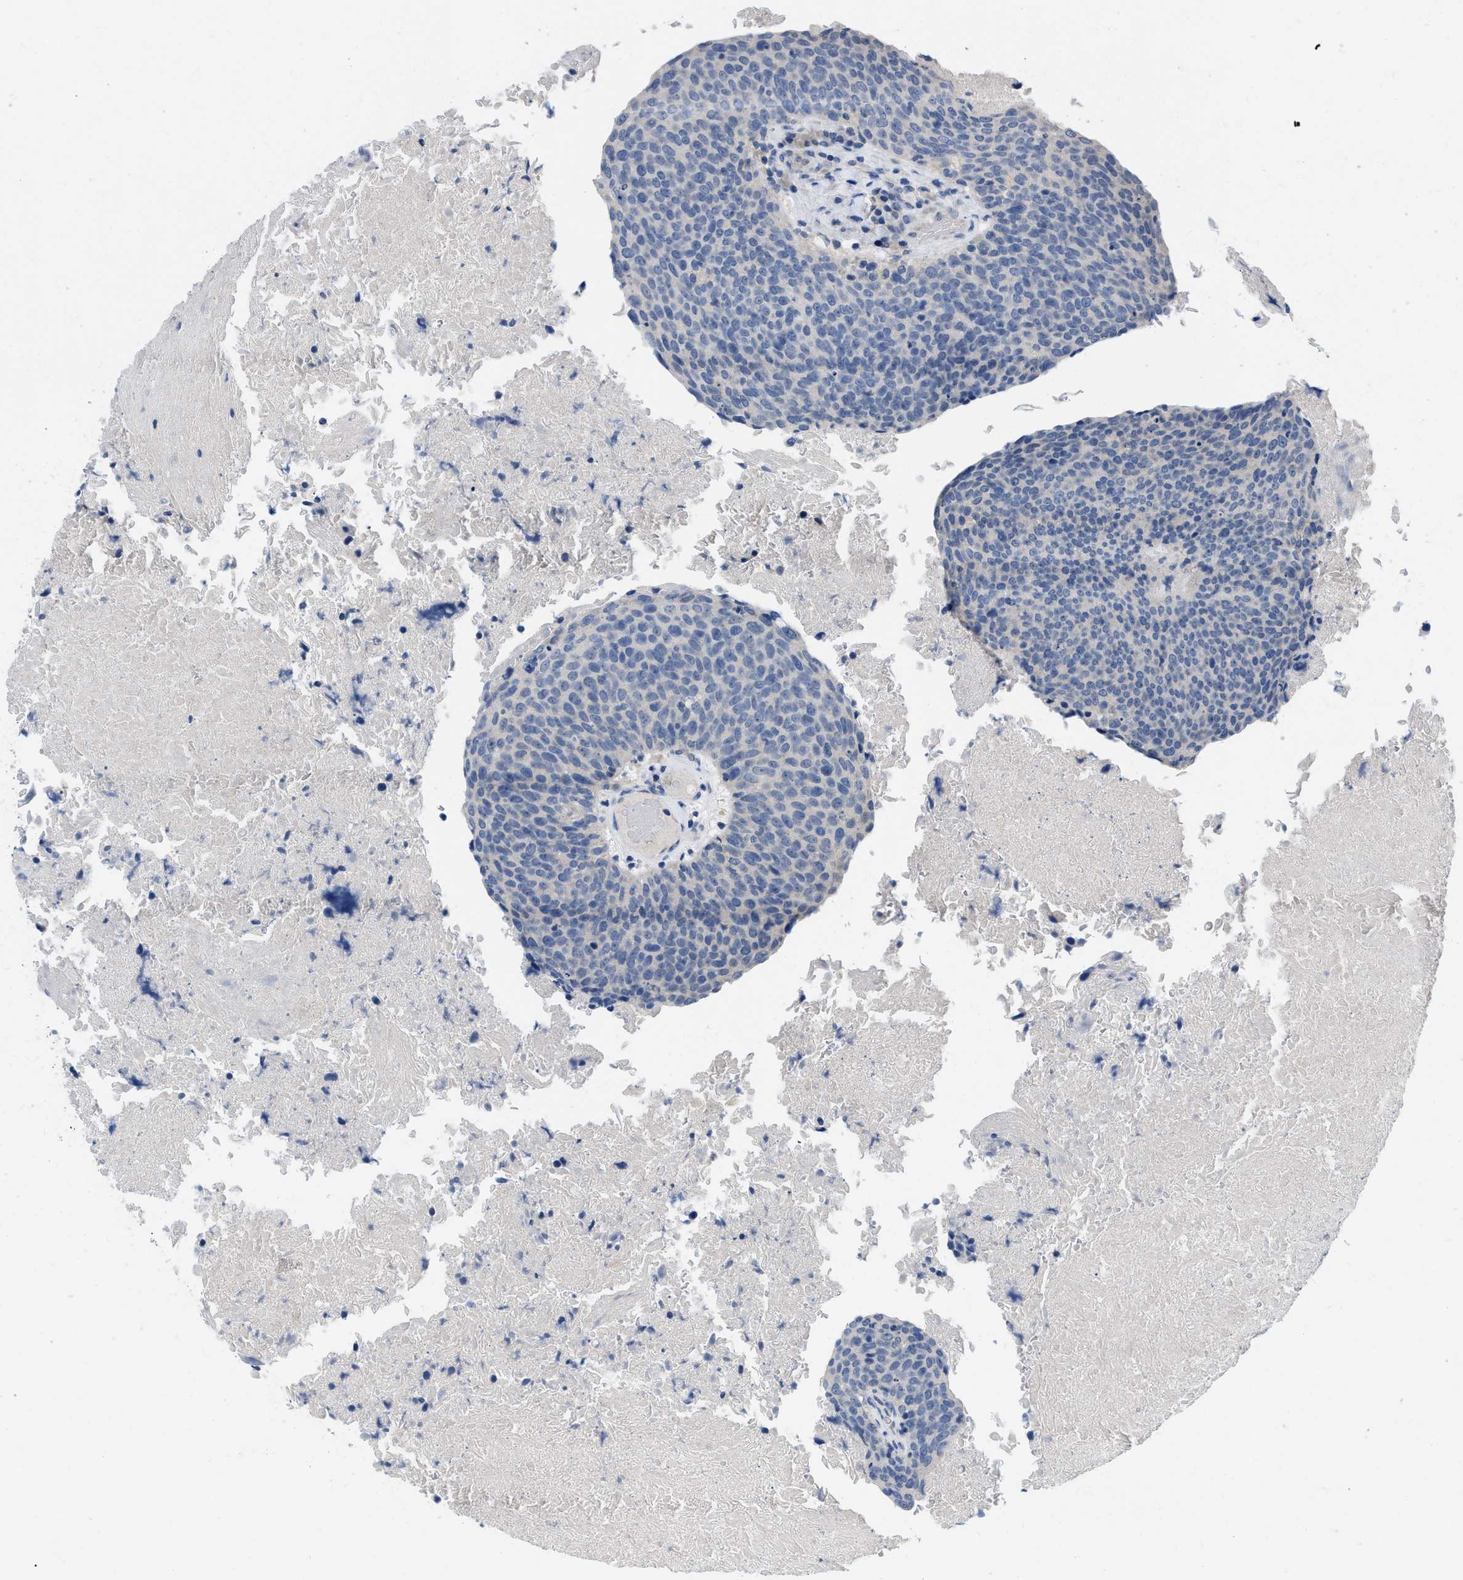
{"staining": {"intensity": "negative", "quantity": "none", "location": "none"}, "tissue": "head and neck cancer", "cell_type": "Tumor cells", "image_type": "cancer", "snomed": [{"axis": "morphology", "description": "Squamous cell carcinoma, NOS"}, {"axis": "morphology", "description": "Squamous cell carcinoma, metastatic, NOS"}, {"axis": "topography", "description": "Lymph node"}, {"axis": "topography", "description": "Head-Neck"}], "caption": "Immunohistochemical staining of head and neck cancer demonstrates no significant staining in tumor cells.", "gene": "PYY", "patient": {"sex": "male", "age": 62}}